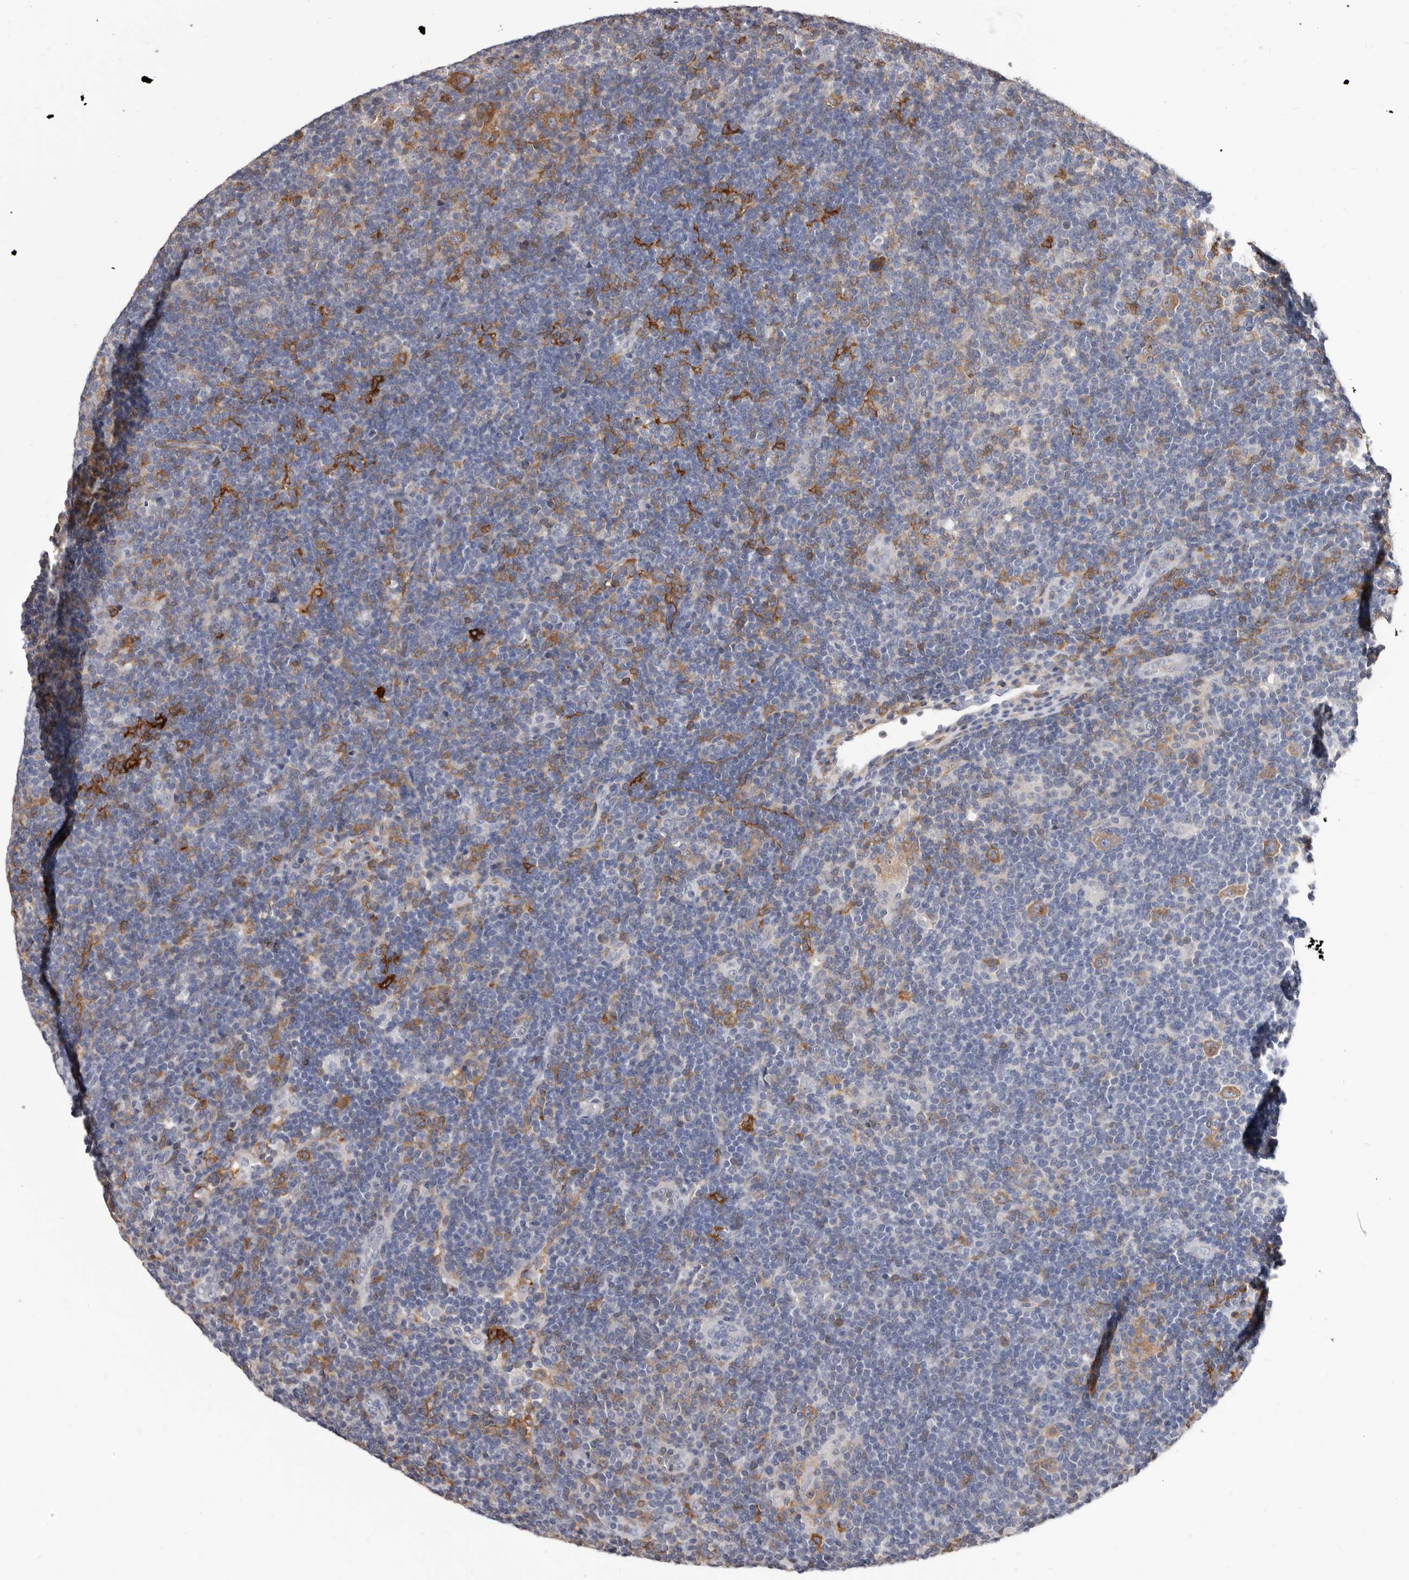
{"staining": {"intensity": "moderate", "quantity": ">75%", "location": "cytoplasmic/membranous"}, "tissue": "lymphoma", "cell_type": "Tumor cells", "image_type": "cancer", "snomed": [{"axis": "morphology", "description": "Hodgkin's disease, NOS"}, {"axis": "topography", "description": "Lymph node"}], "caption": "Immunohistochemistry histopathology image of Hodgkin's disease stained for a protein (brown), which displays medium levels of moderate cytoplasmic/membranous expression in about >75% of tumor cells.", "gene": "NIBAN1", "patient": {"sex": "female", "age": 57}}